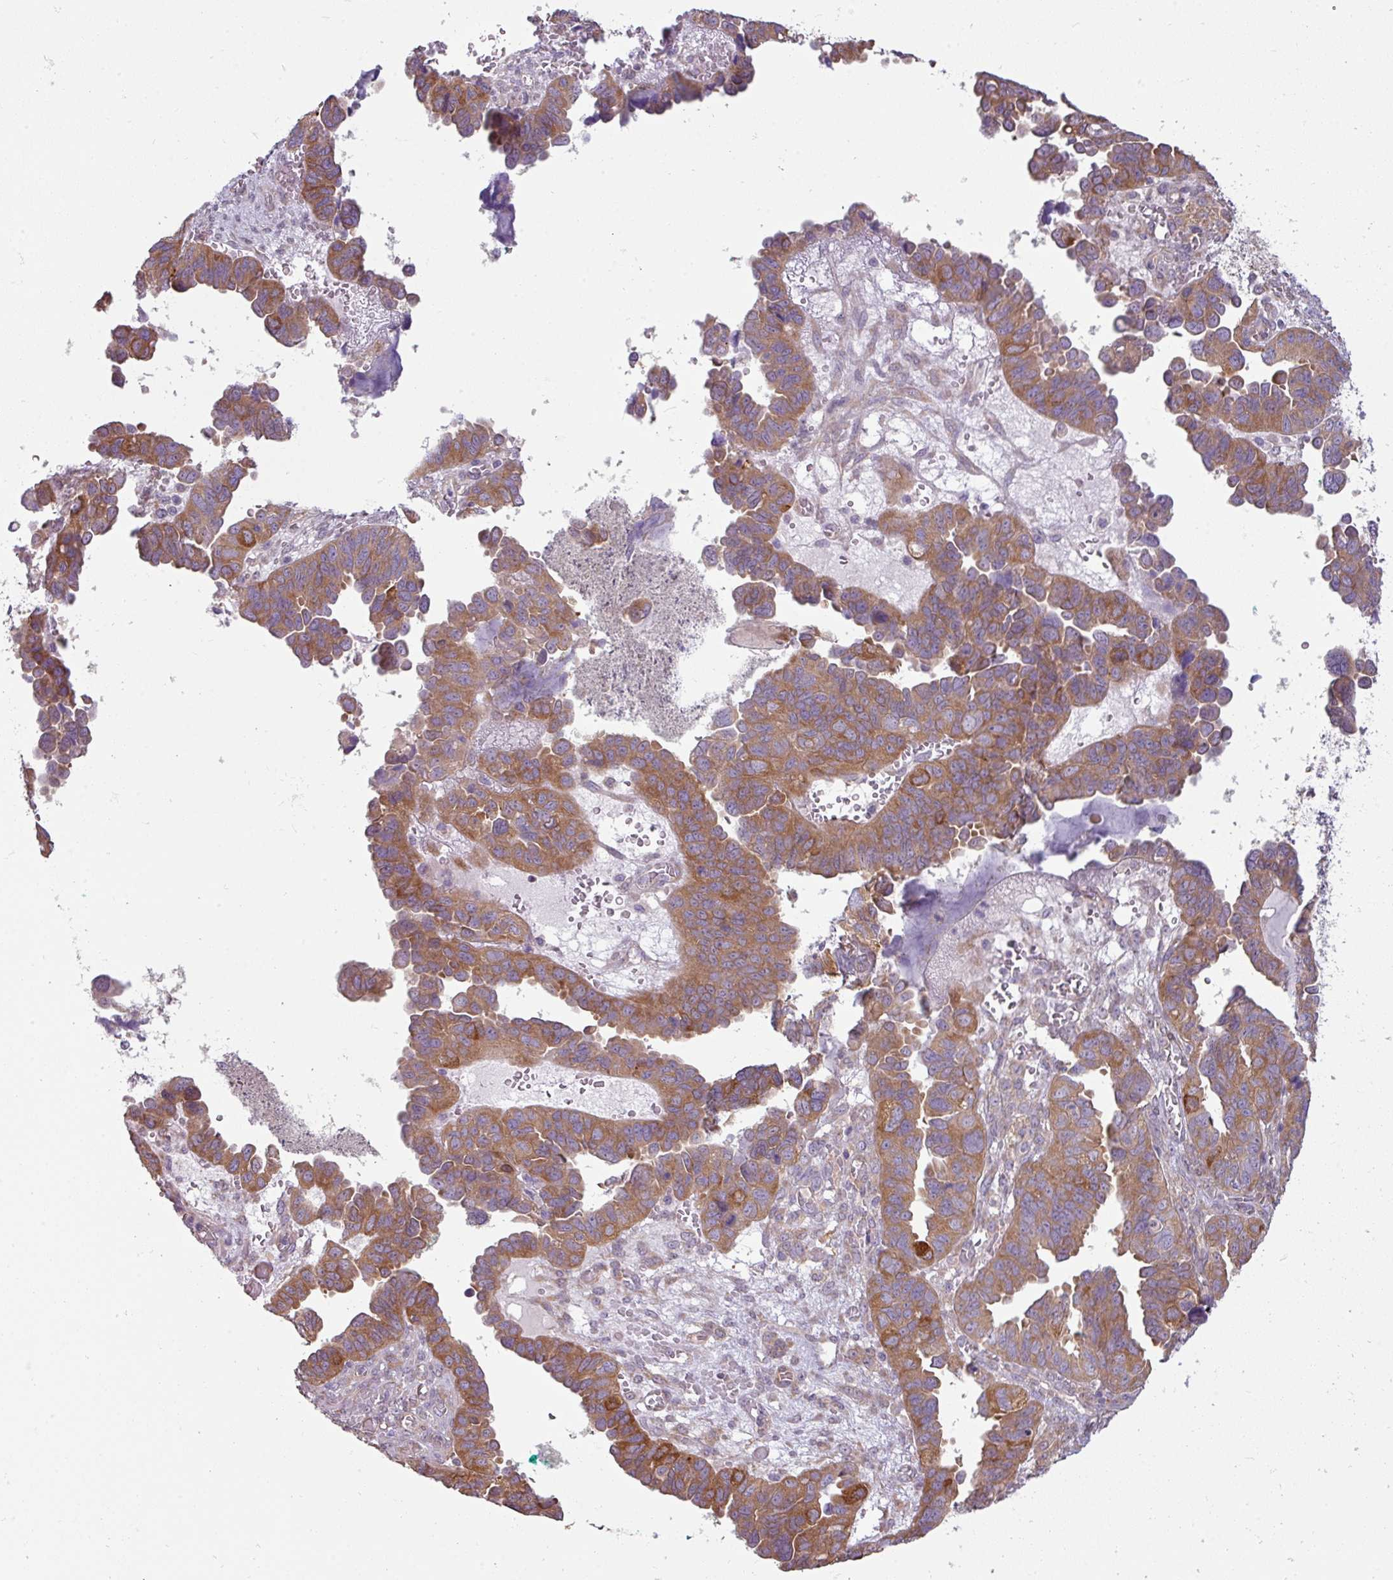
{"staining": {"intensity": "moderate", "quantity": "25%-75%", "location": "cytoplasmic/membranous"}, "tissue": "ovarian cancer", "cell_type": "Tumor cells", "image_type": "cancer", "snomed": [{"axis": "morphology", "description": "Cystadenocarcinoma, serous, NOS"}, {"axis": "topography", "description": "Ovary"}], "caption": "Immunohistochemical staining of human serous cystadenocarcinoma (ovarian) demonstrates medium levels of moderate cytoplasmic/membranous staining in approximately 25%-75% of tumor cells.", "gene": "CAMK2B", "patient": {"sex": "female", "age": 64}}